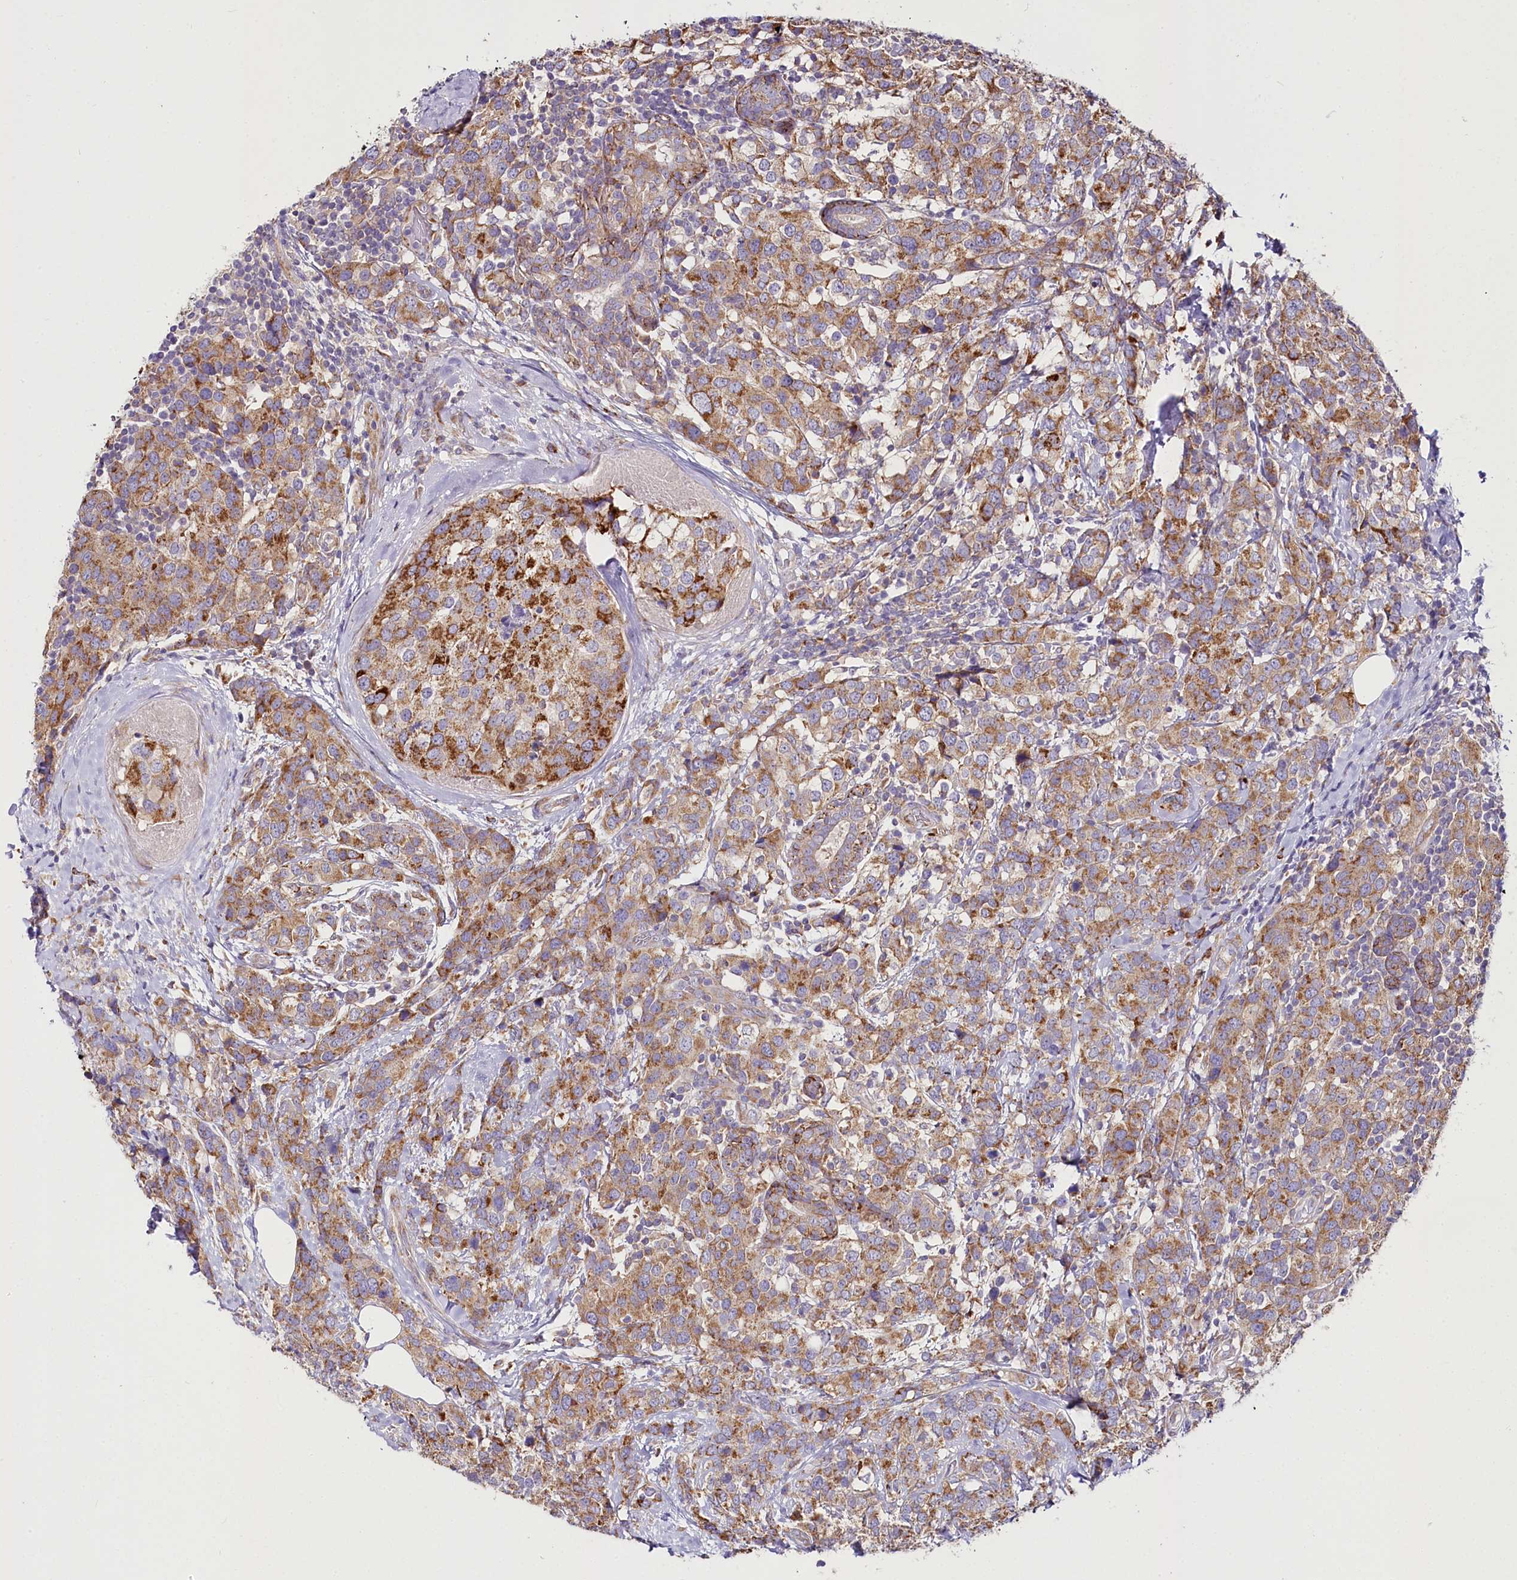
{"staining": {"intensity": "moderate", "quantity": ">75%", "location": "cytoplasmic/membranous"}, "tissue": "breast cancer", "cell_type": "Tumor cells", "image_type": "cancer", "snomed": [{"axis": "morphology", "description": "Lobular carcinoma"}, {"axis": "topography", "description": "Breast"}], "caption": "DAB (3,3'-diaminobenzidine) immunohistochemical staining of lobular carcinoma (breast) exhibits moderate cytoplasmic/membranous protein staining in about >75% of tumor cells.", "gene": "THUMPD3", "patient": {"sex": "female", "age": 59}}